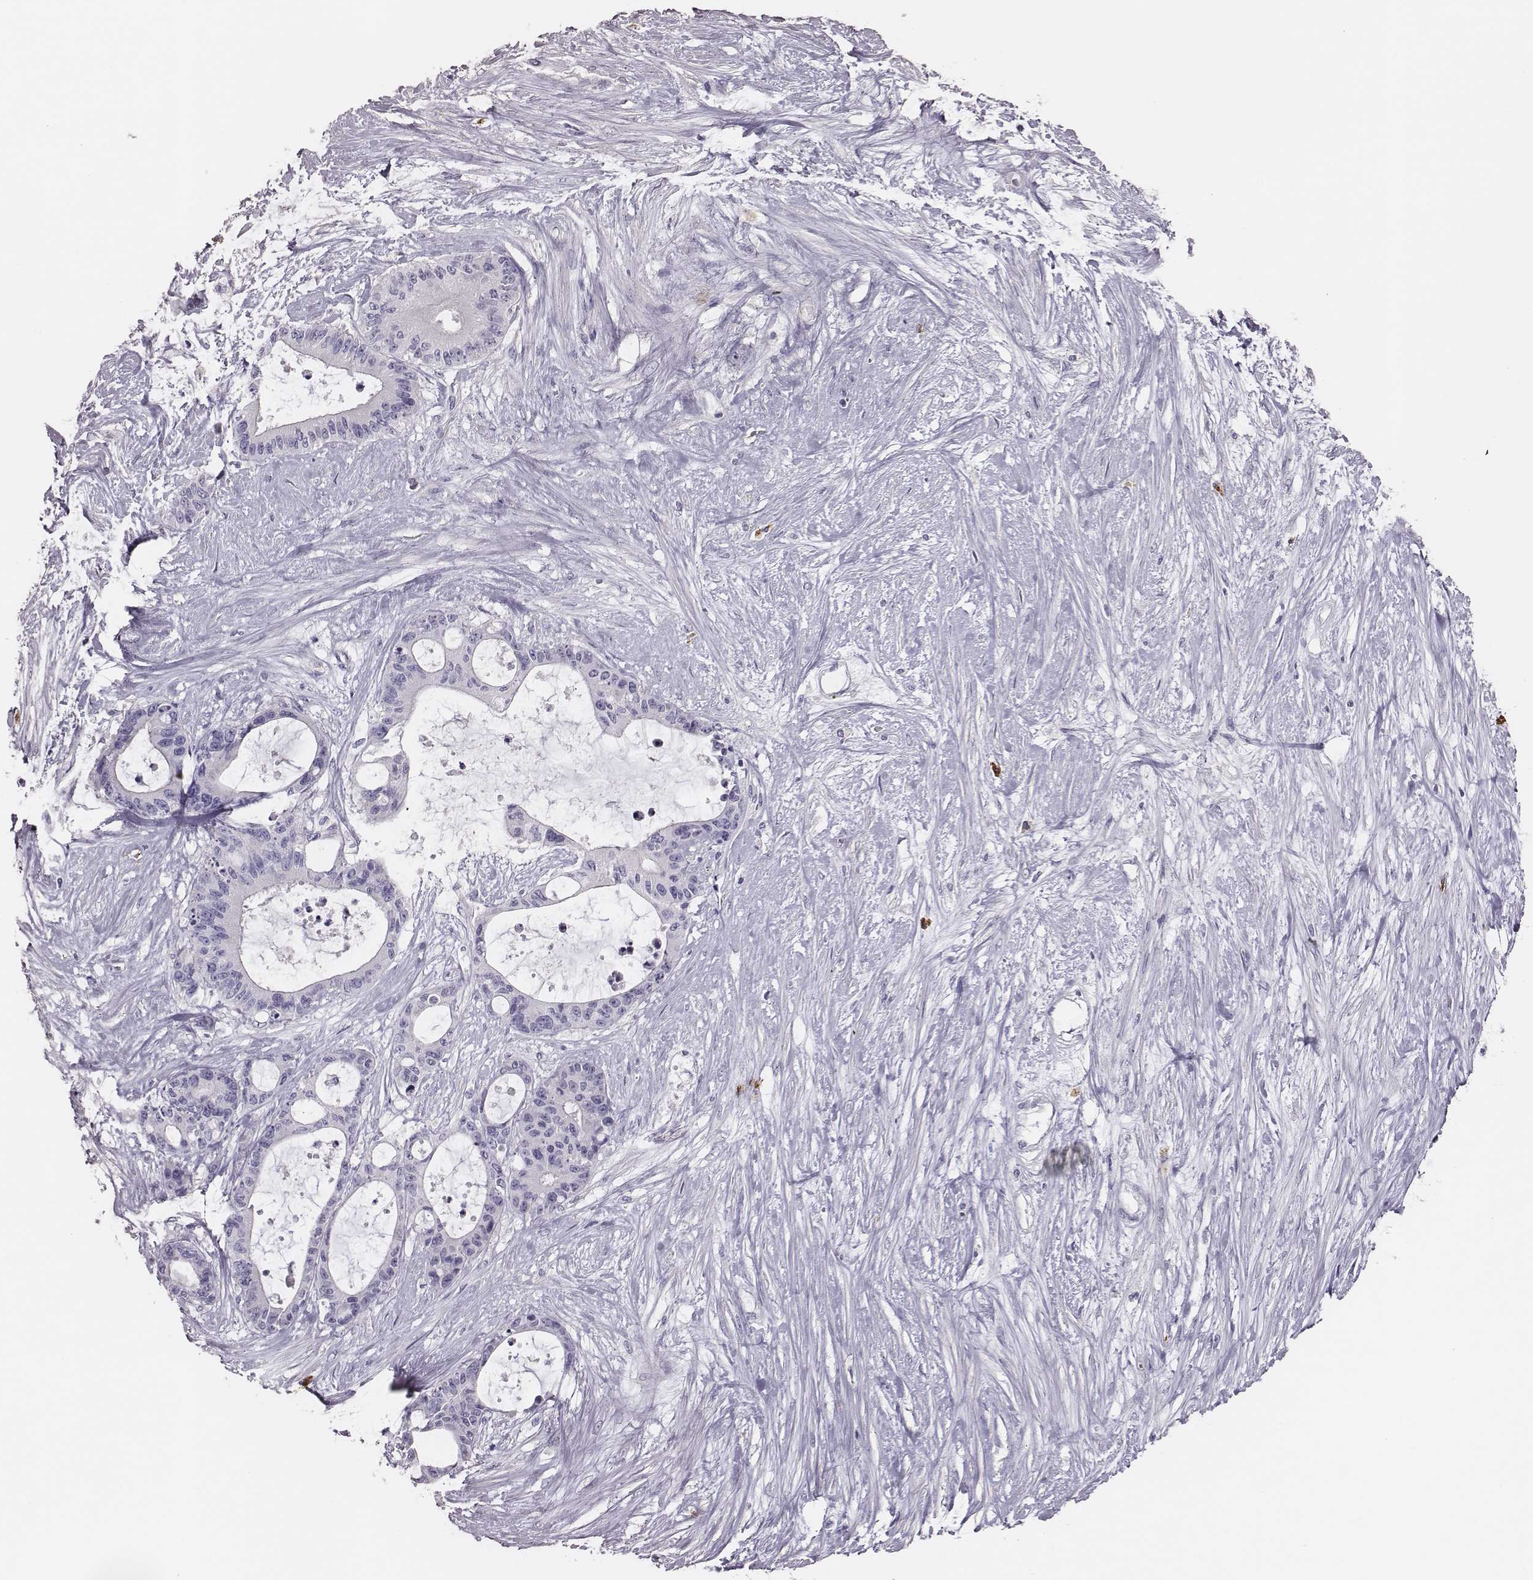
{"staining": {"intensity": "negative", "quantity": "none", "location": "none"}, "tissue": "liver cancer", "cell_type": "Tumor cells", "image_type": "cancer", "snomed": [{"axis": "morphology", "description": "Normal tissue, NOS"}, {"axis": "morphology", "description": "Cholangiocarcinoma"}, {"axis": "topography", "description": "Liver"}, {"axis": "topography", "description": "Peripheral nerve tissue"}], "caption": "Liver cholangiocarcinoma was stained to show a protein in brown. There is no significant positivity in tumor cells. Nuclei are stained in blue.", "gene": "P2RY10", "patient": {"sex": "female", "age": 73}}